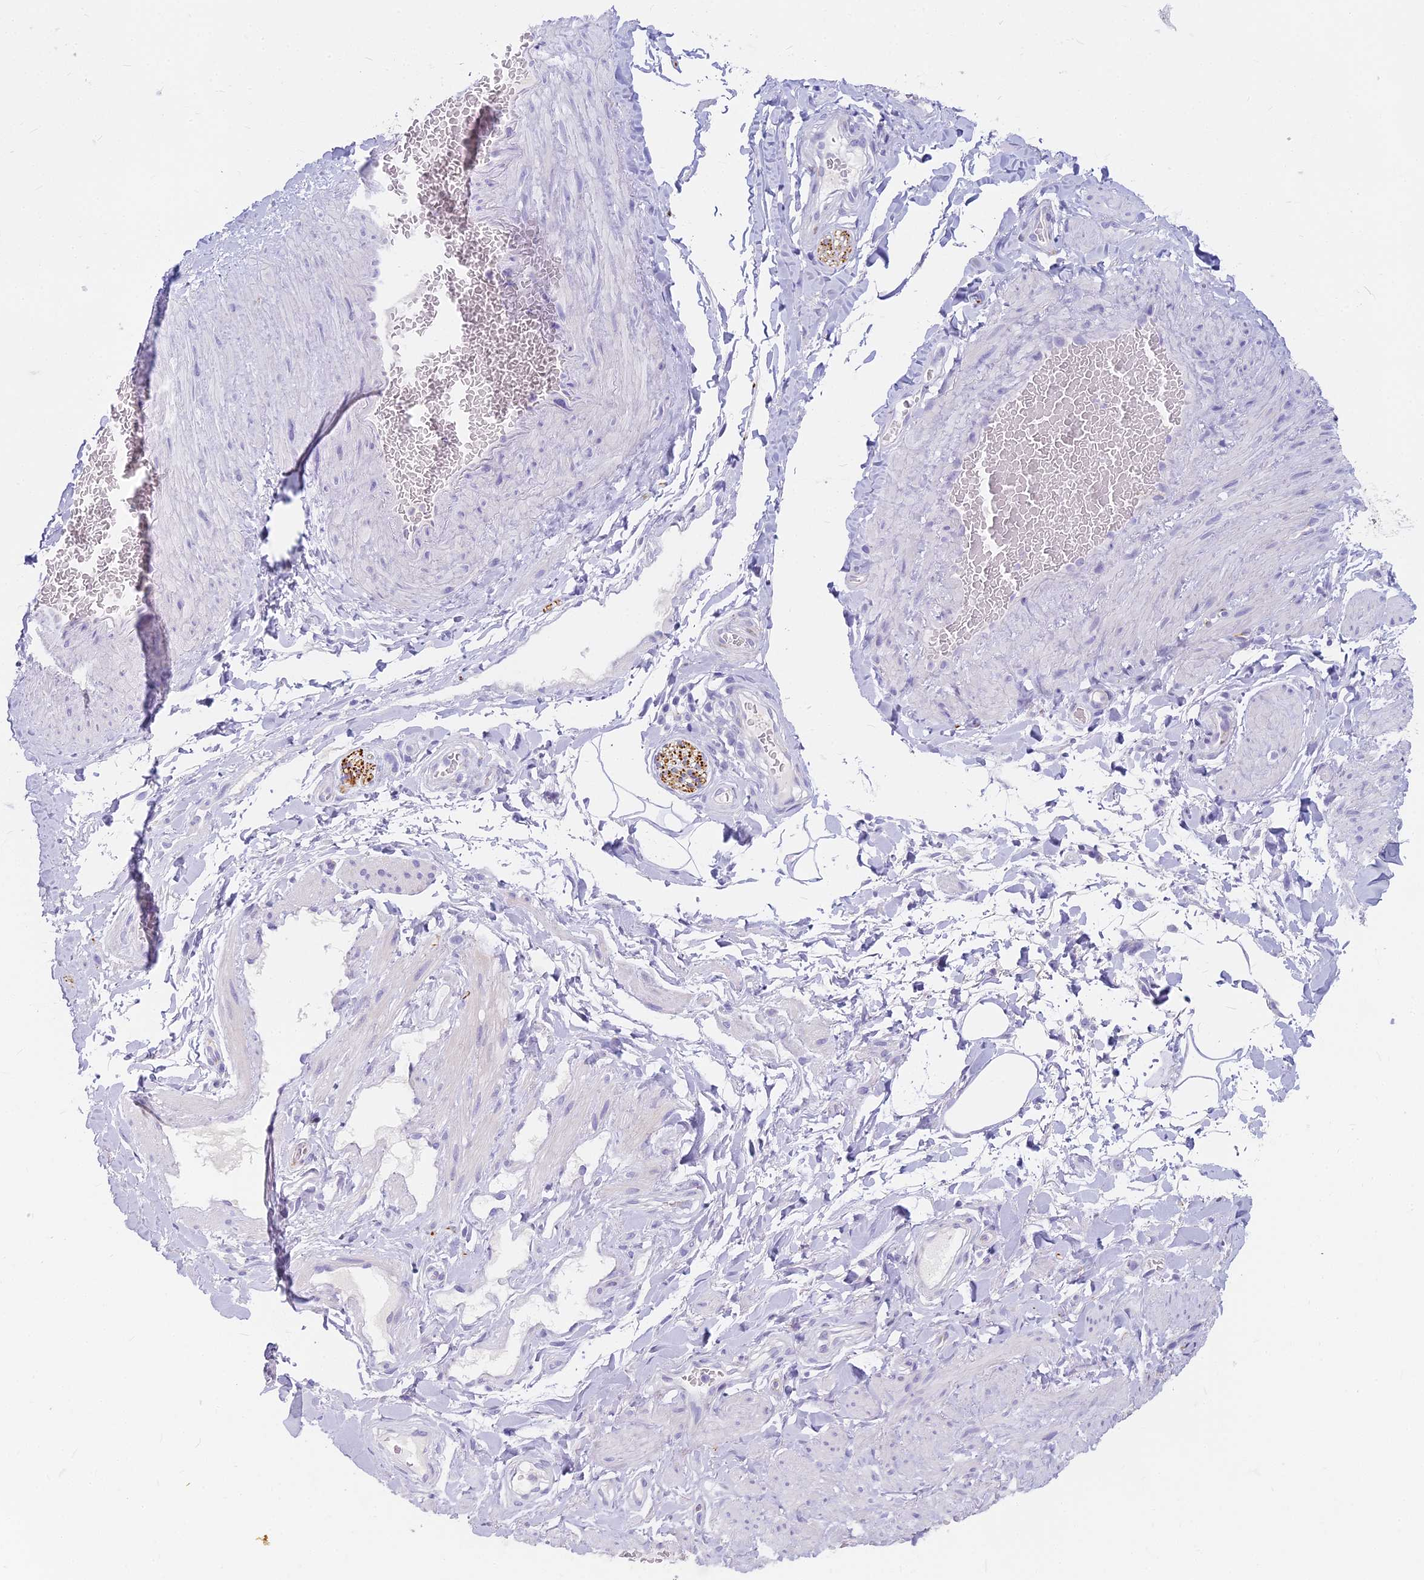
{"staining": {"intensity": "negative", "quantity": "none", "location": "none"}, "tissue": "adipose tissue", "cell_type": "Adipocytes", "image_type": "normal", "snomed": [{"axis": "morphology", "description": "Normal tissue, NOS"}, {"axis": "topography", "description": "Soft tissue"}, {"axis": "topography", "description": "Vascular tissue"}], "caption": "IHC of unremarkable human adipose tissue reveals no positivity in adipocytes.", "gene": "ENSG00000265118", "patient": {"sex": "male", "age": 54}}